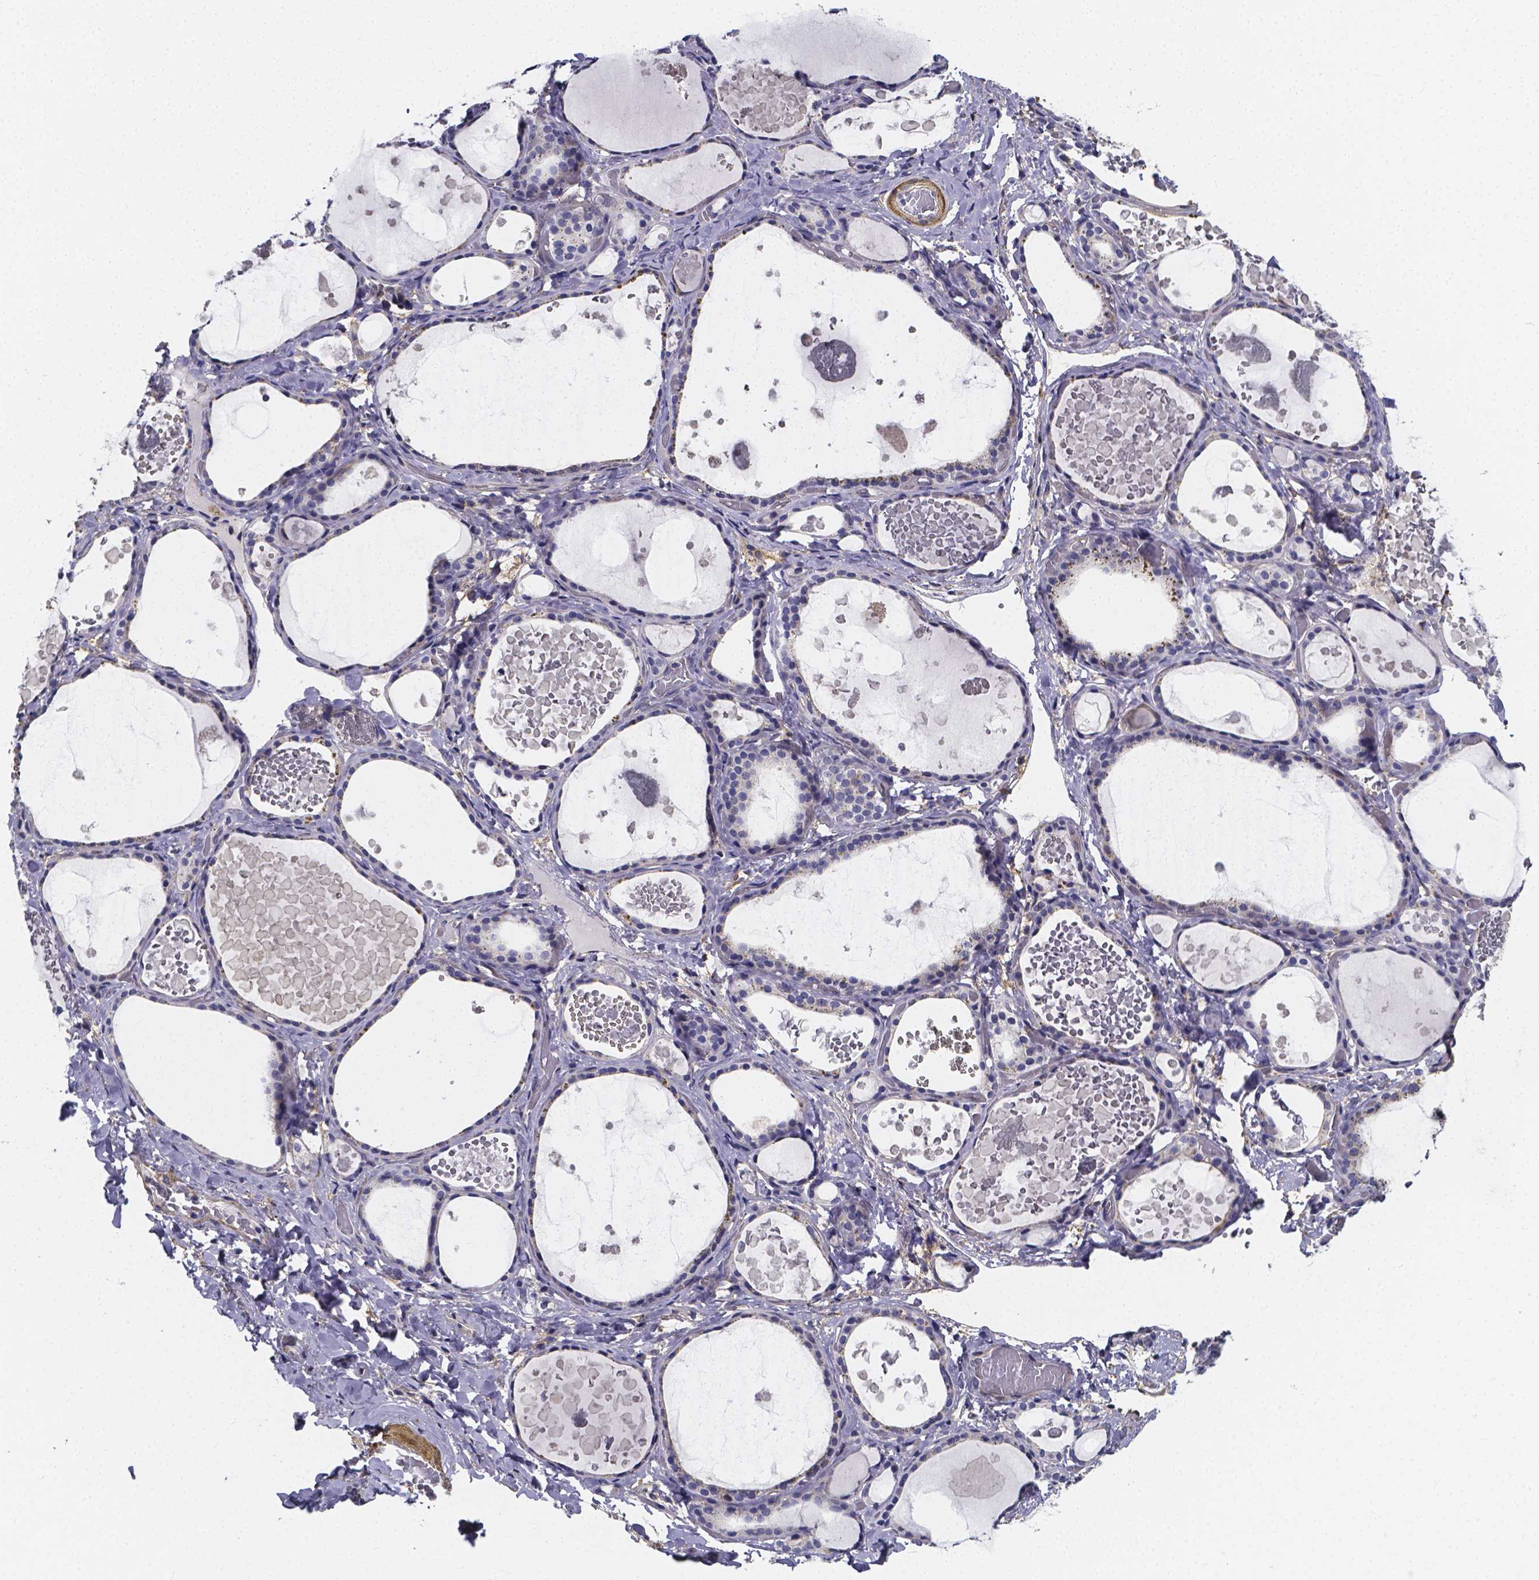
{"staining": {"intensity": "negative", "quantity": "none", "location": "none"}, "tissue": "thyroid gland", "cell_type": "Glandular cells", "image_type": "normal", "snomed": [{"axis": "morphology", "description": "Normal tissue, NOS"}, {"axis": "topography", "description": "Thyroid gland"}], "caption": "The photomicrograph displays no significant positivity in glandular cells of thyroid gland.", "gene": "RERG", "patient": {"sex": "female", "age": 56}}